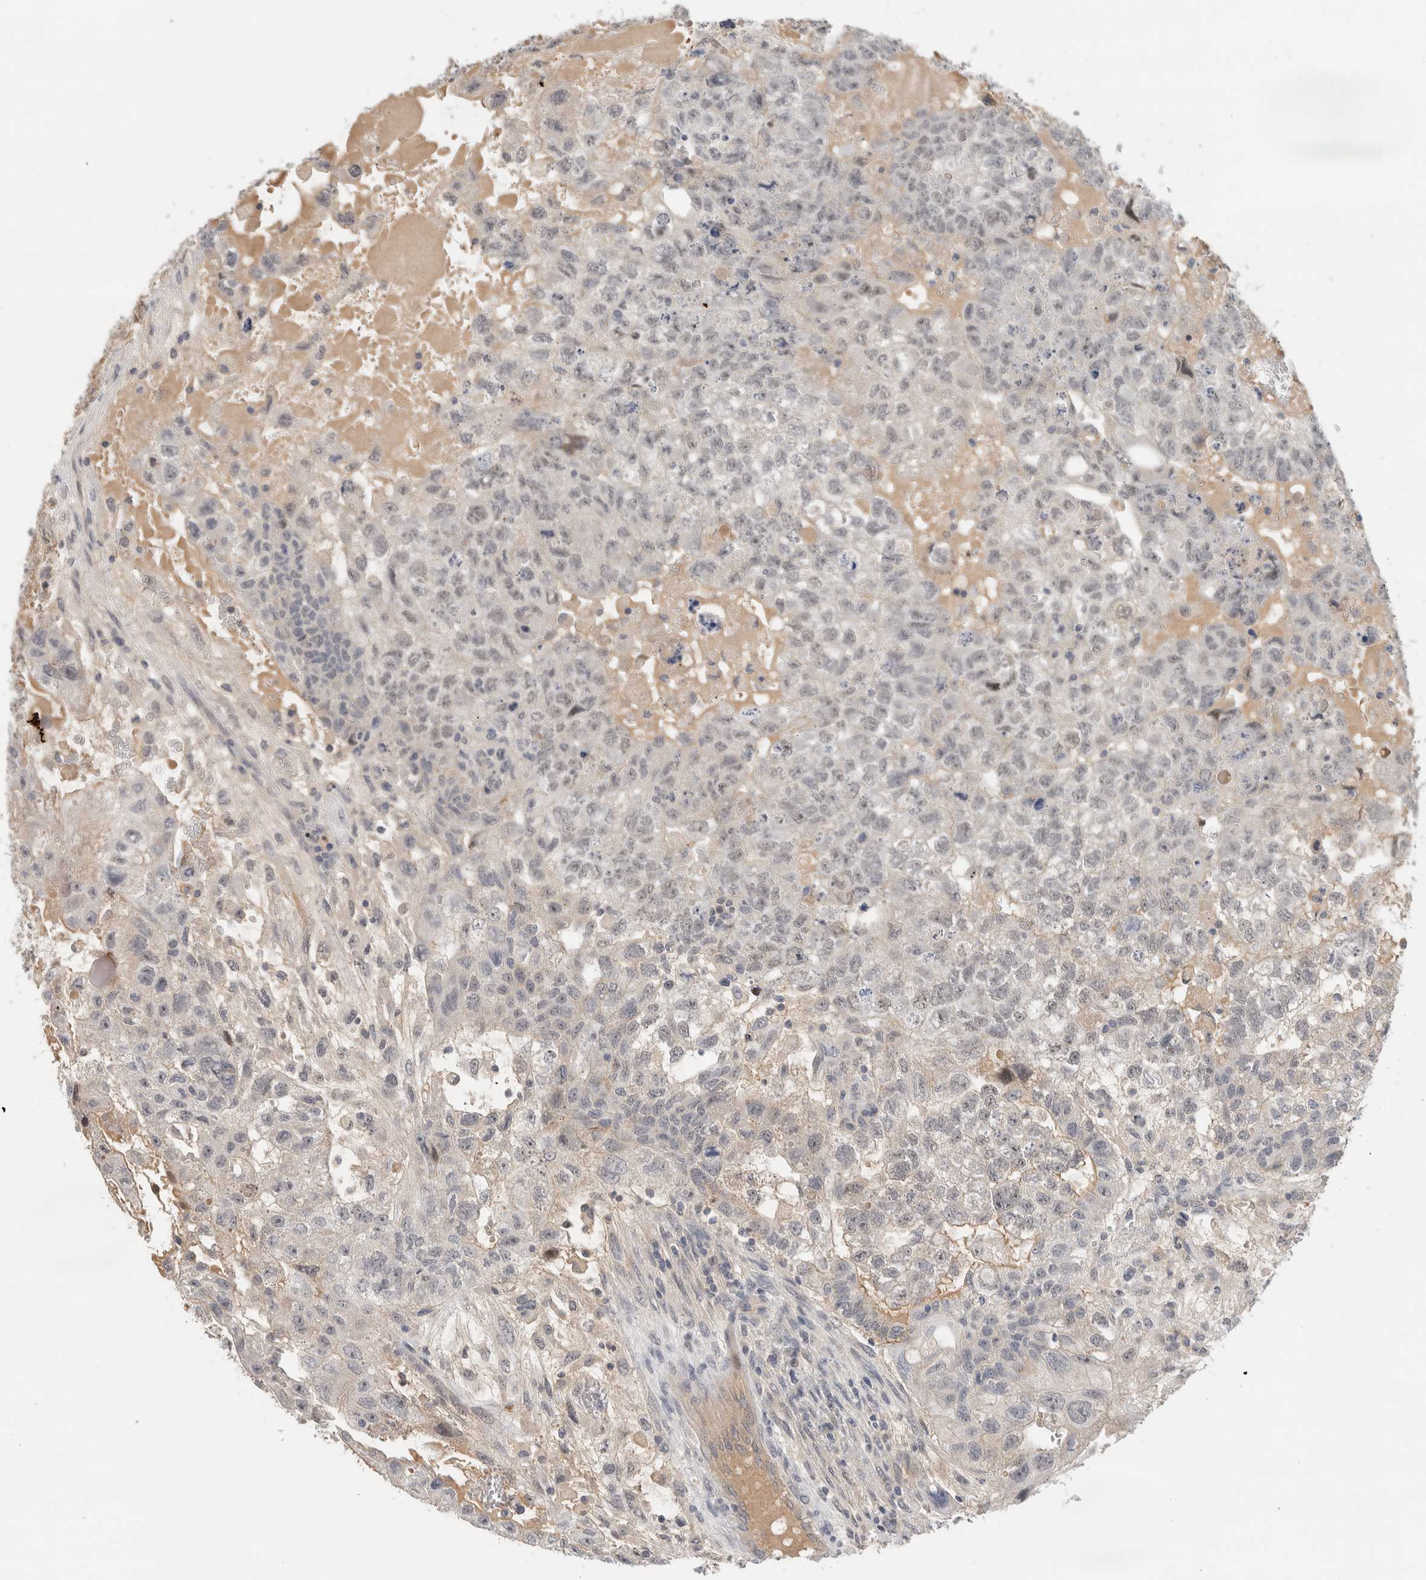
{"staining": {"intensity": "negative", "quantity": "none", "location": "none"}, "tissue": "testis cancer", "cell_type": "Tumor cells", "image_type": "cancer", "snomed": [{"axis": "morphology", "description": "Carcinoma, Embryonal, NOS"}, {"axis": "topography", "description": "Testis"}], "caption": "Immunohistochemistry (IHC) image of neoplastic tissue: testis embryonal carcinoma stained with DAB (3,3'-diaminobenzidine) reveals no significant protein positivity in tumor cells.", "gene": "HCN3", "patient": {"sex": "male", "age": 36}}